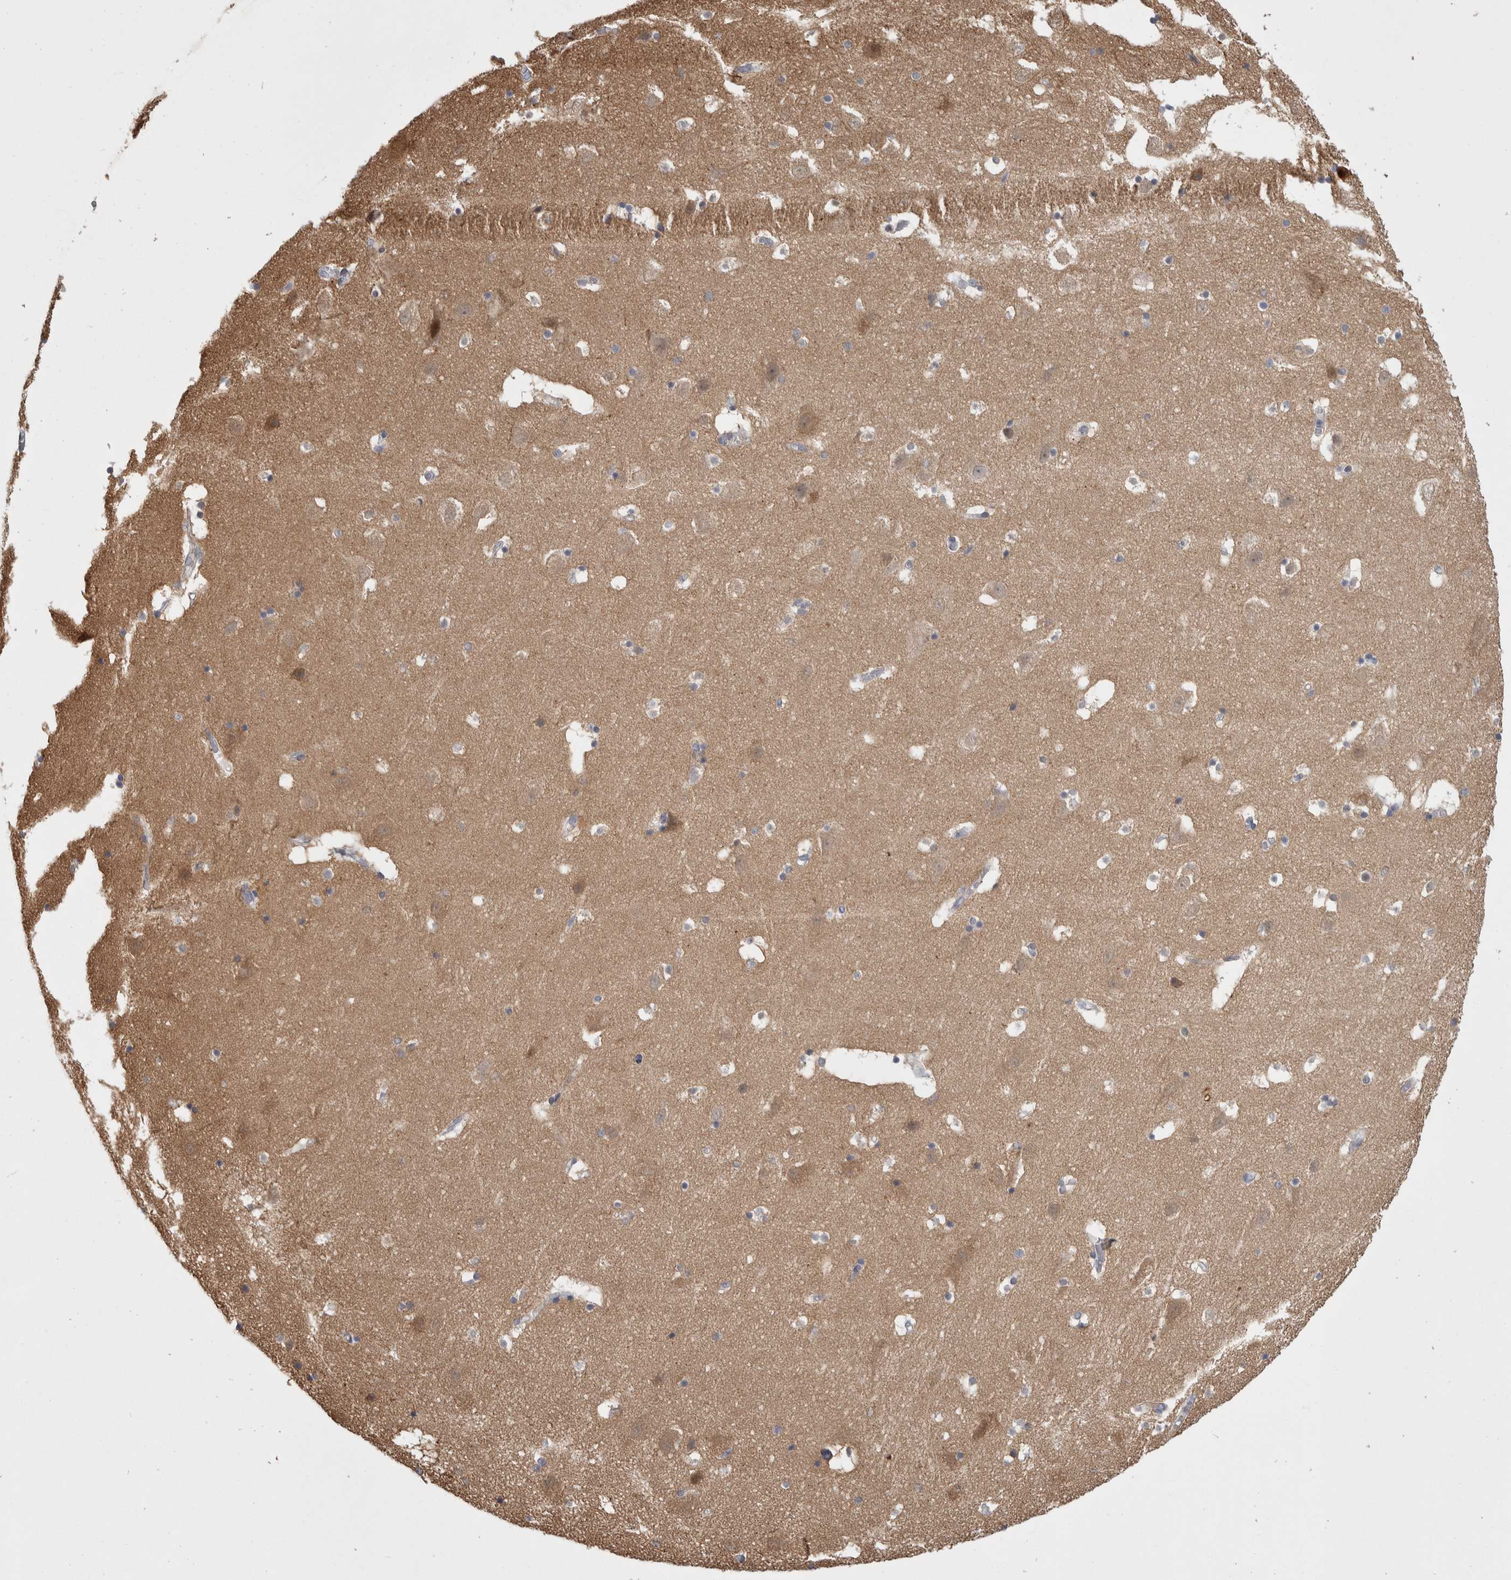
{"staining": {"intensity": "weak", "quantity": "<25%", "location": "cytoplasmic/membranous"}, "tissue": "hippocampus", "cell_type": "Glial cells", "image_type": "normal", "snomed": [{"axis": "morphology", "description": "Normal tissue, NOS"}, {"axis": "topography", "description": "Hippocampus"}], "caption": "Histopathology image shows no significant protein expression in glial cells of benign hippocampus.", "gene": "PSMG3", "patient": {"sex": "male", "age": 45}}